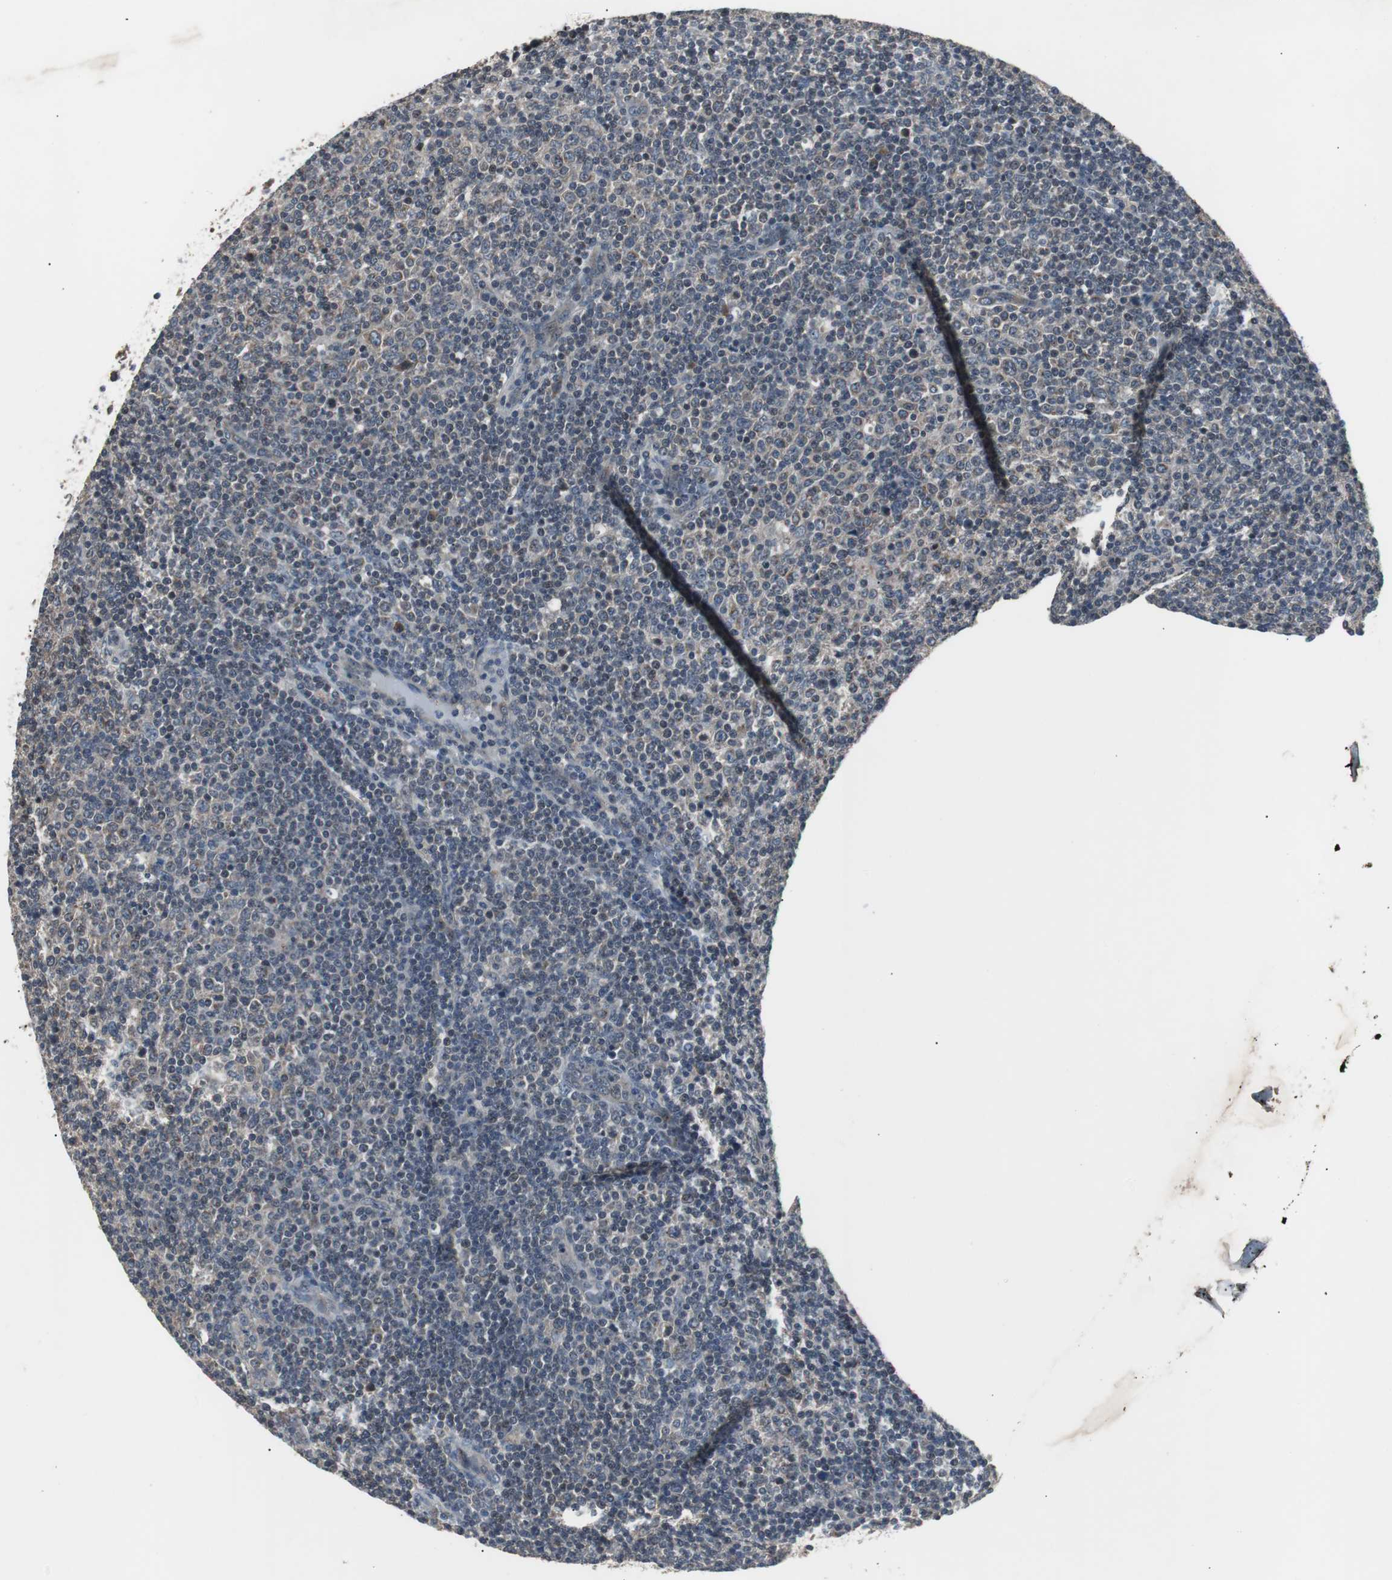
{"staining": {"intensity": "weak", "quantity": "25%-75%", "location": "cytoplasmic/membranous"}, "tissue": "lymphoma", "cell_type": "Tumor cells", "image_type": "cancer", "snomed": [{"axis": "morphology", "description": "Malignant lymphoma, non-Hodgkin's type, Low grade"}, {"axis": "topography", "description": "Lymph node"}], "caption": "An image of lymphoma stained for a protein exhibits weak cytoplasmic/membranous brown staining in tumor cells.", "gene": "ZMPSTE24", "patient": {"sex": "male", "age": 70}}